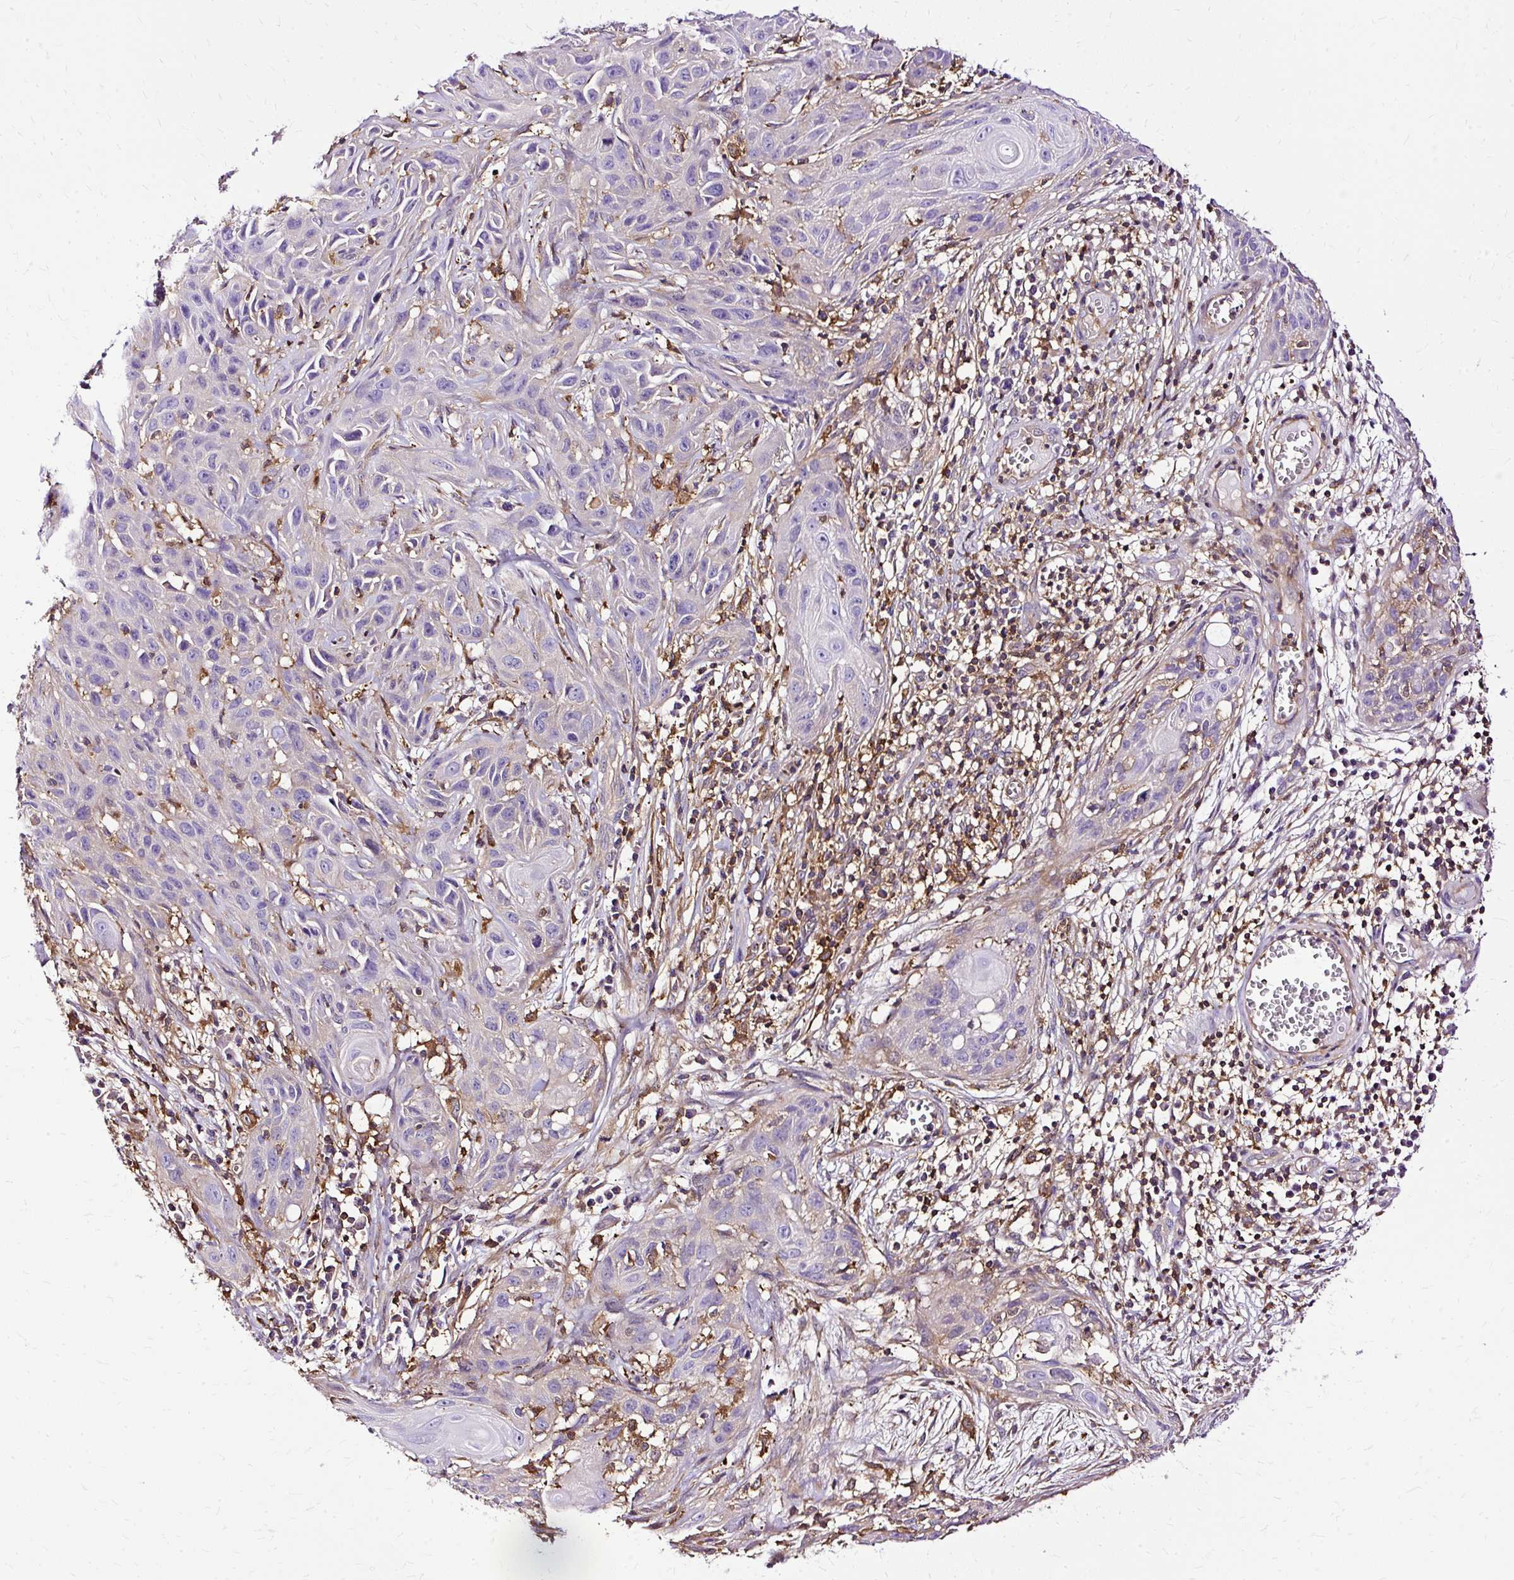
{"staining": {"intensity": "negative", "quantity": "none", "location": "none"}, "tissue": "skin cancer", "cell_type": "Tumor cells", "image_type": "cancer", "snomed": [{"axis": "morphology", "description": "Squamous cell carcinoma, NOS"}, {"axis": "topography", "description": "Skin"}, {"axis": "topography", "description": "Vulva"}], "caption": "Skin cancer stained for a protein using IHC displays no staining tumor cells.", "gene": "TWF2", "patient": {"sex": "female", "age": 83}}